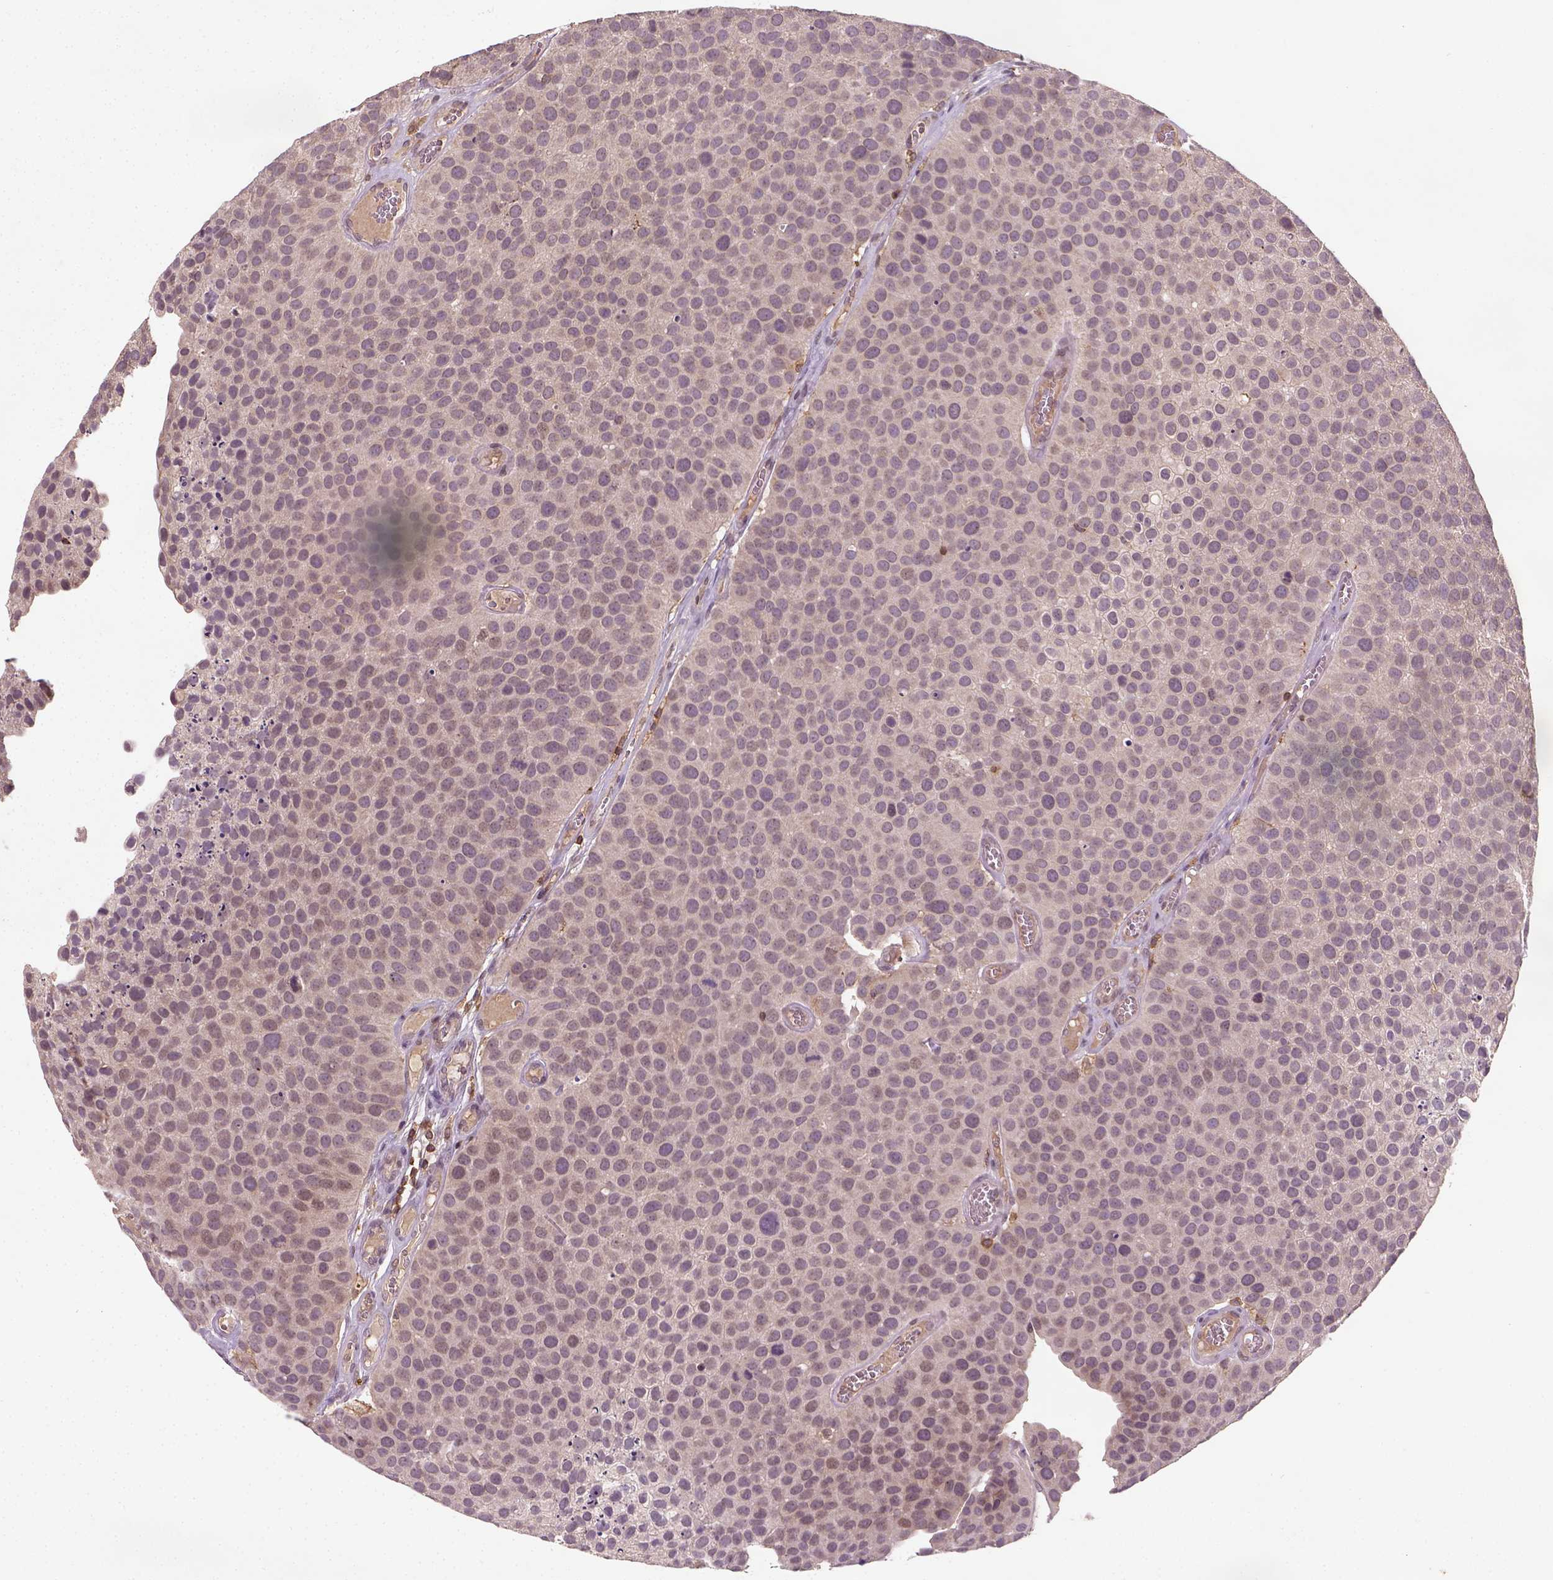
{"staining": {"intensity": "negative", "quantity": "none", "location": "none"}, "tissue": "urothelial cancer", "cell_type": "Tumor cells", "image_type": "cancer", "snomed": [{"axis": "morphology", "description": "Urothelial carcinoma, Low grade"}, {"axis": "topography", "description": "Urinary bladder"}], "caption": "Tumor cells are negative for brown protein staining in urothelial carcinoma (low-grade).", "gene": "CAMKK1", "patient": {"sex": "female", "age": 69}}